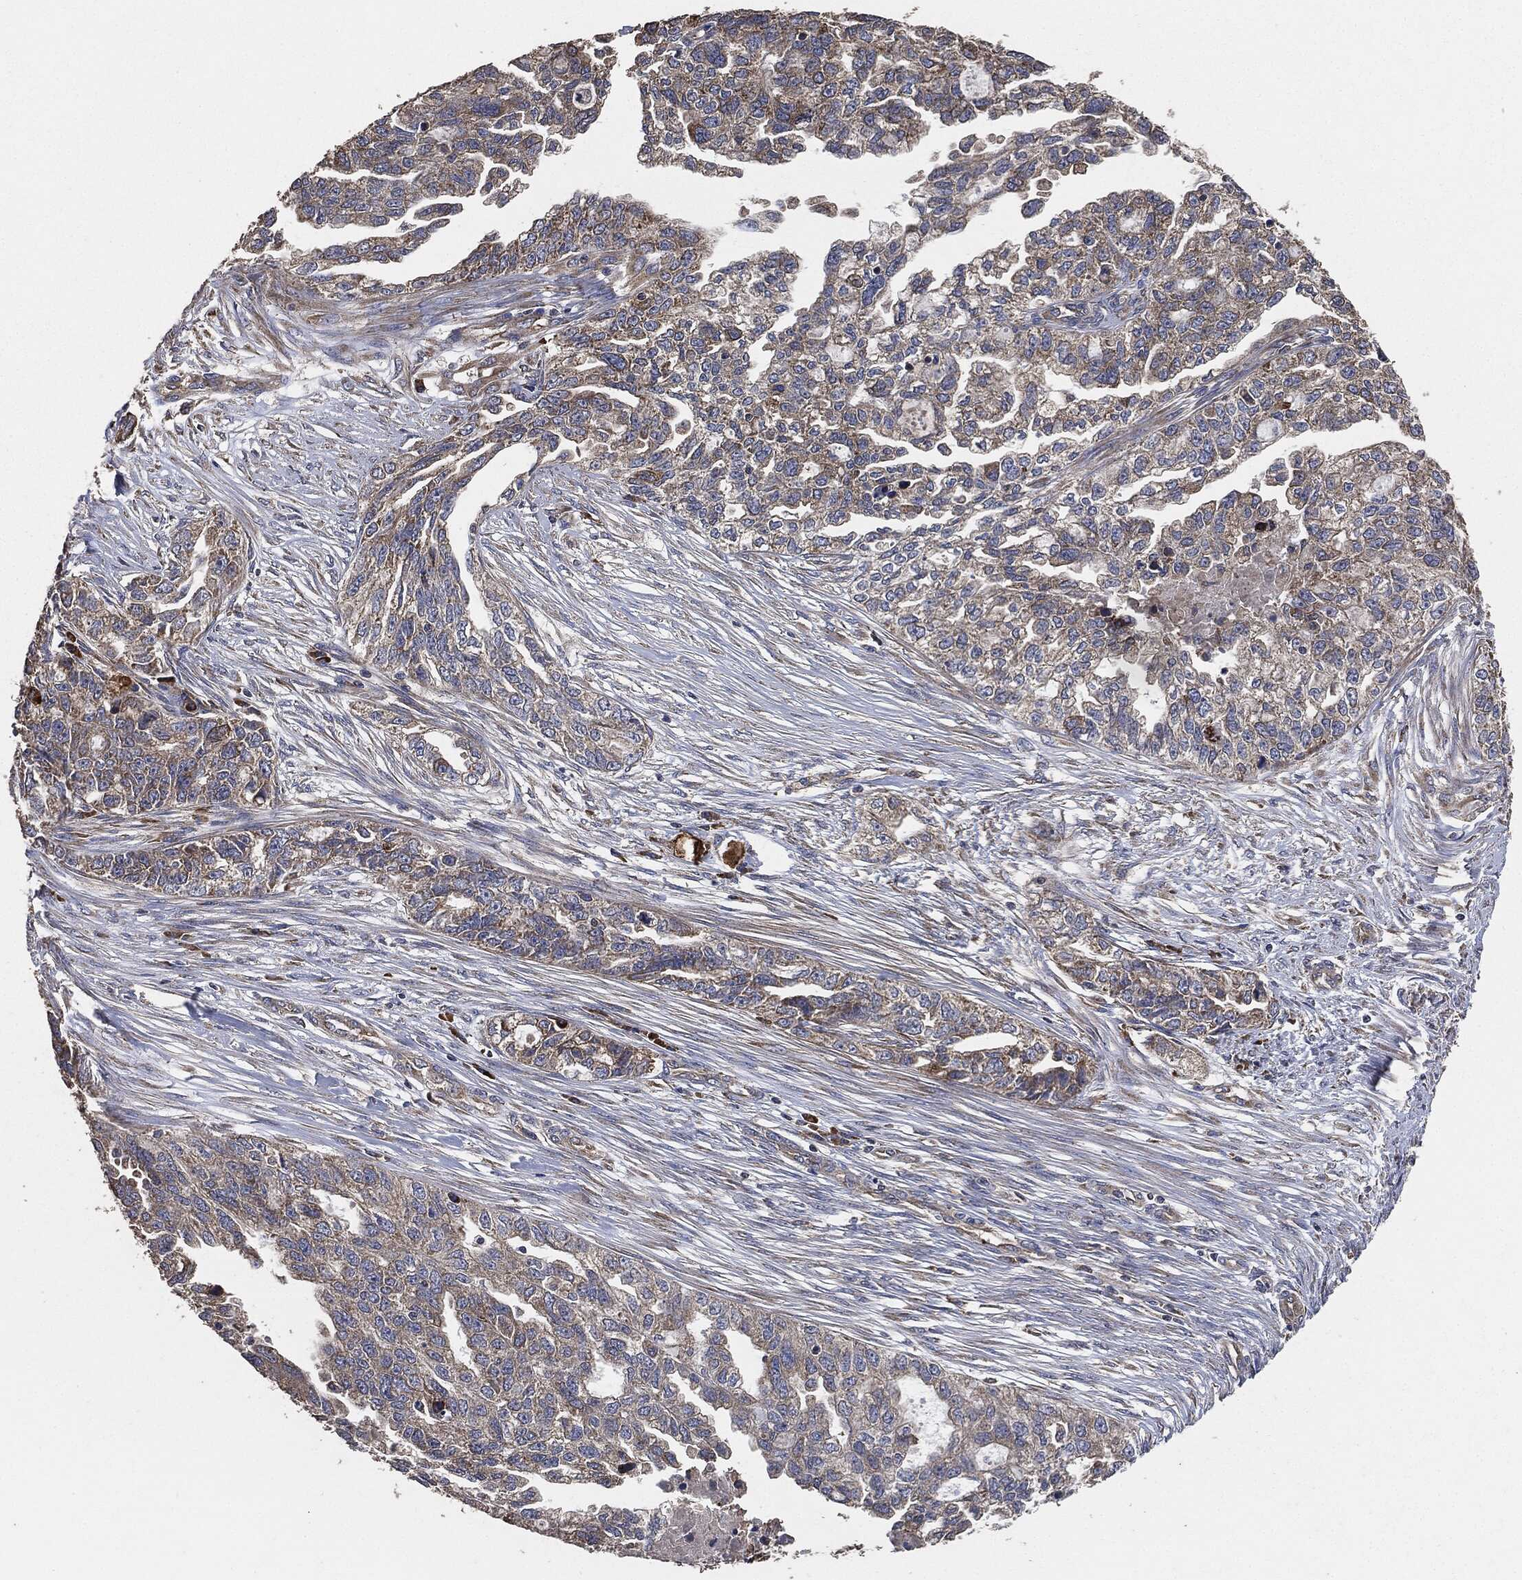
{"staining": {"intensity": "strong", "quantity": "<25%", "location": "cytoplasmic/membranous"}, "tissue": "ovarian cancer", "cell_type": "Tumor cells", "image_type": "cancer", "snomed": [{"axis": "morphology", "description": "Cystadenocarcinoma, serous, NOS"}, {"axis": "topography", "description": "Ovary"}], "caption": "High-magnification brightfield microscopy of ovarian serous cystadenocarcinoma stained with DAB (3,3'-diaminobenzidine) (brown) and counterstained with hematoxylin (blue). tumor cells exhibit strong cytoplasmic/membranous expression is identified in approximately<25% of cells.", "gene": "STK3", "patient": {"sex": "female", "age": 51}}